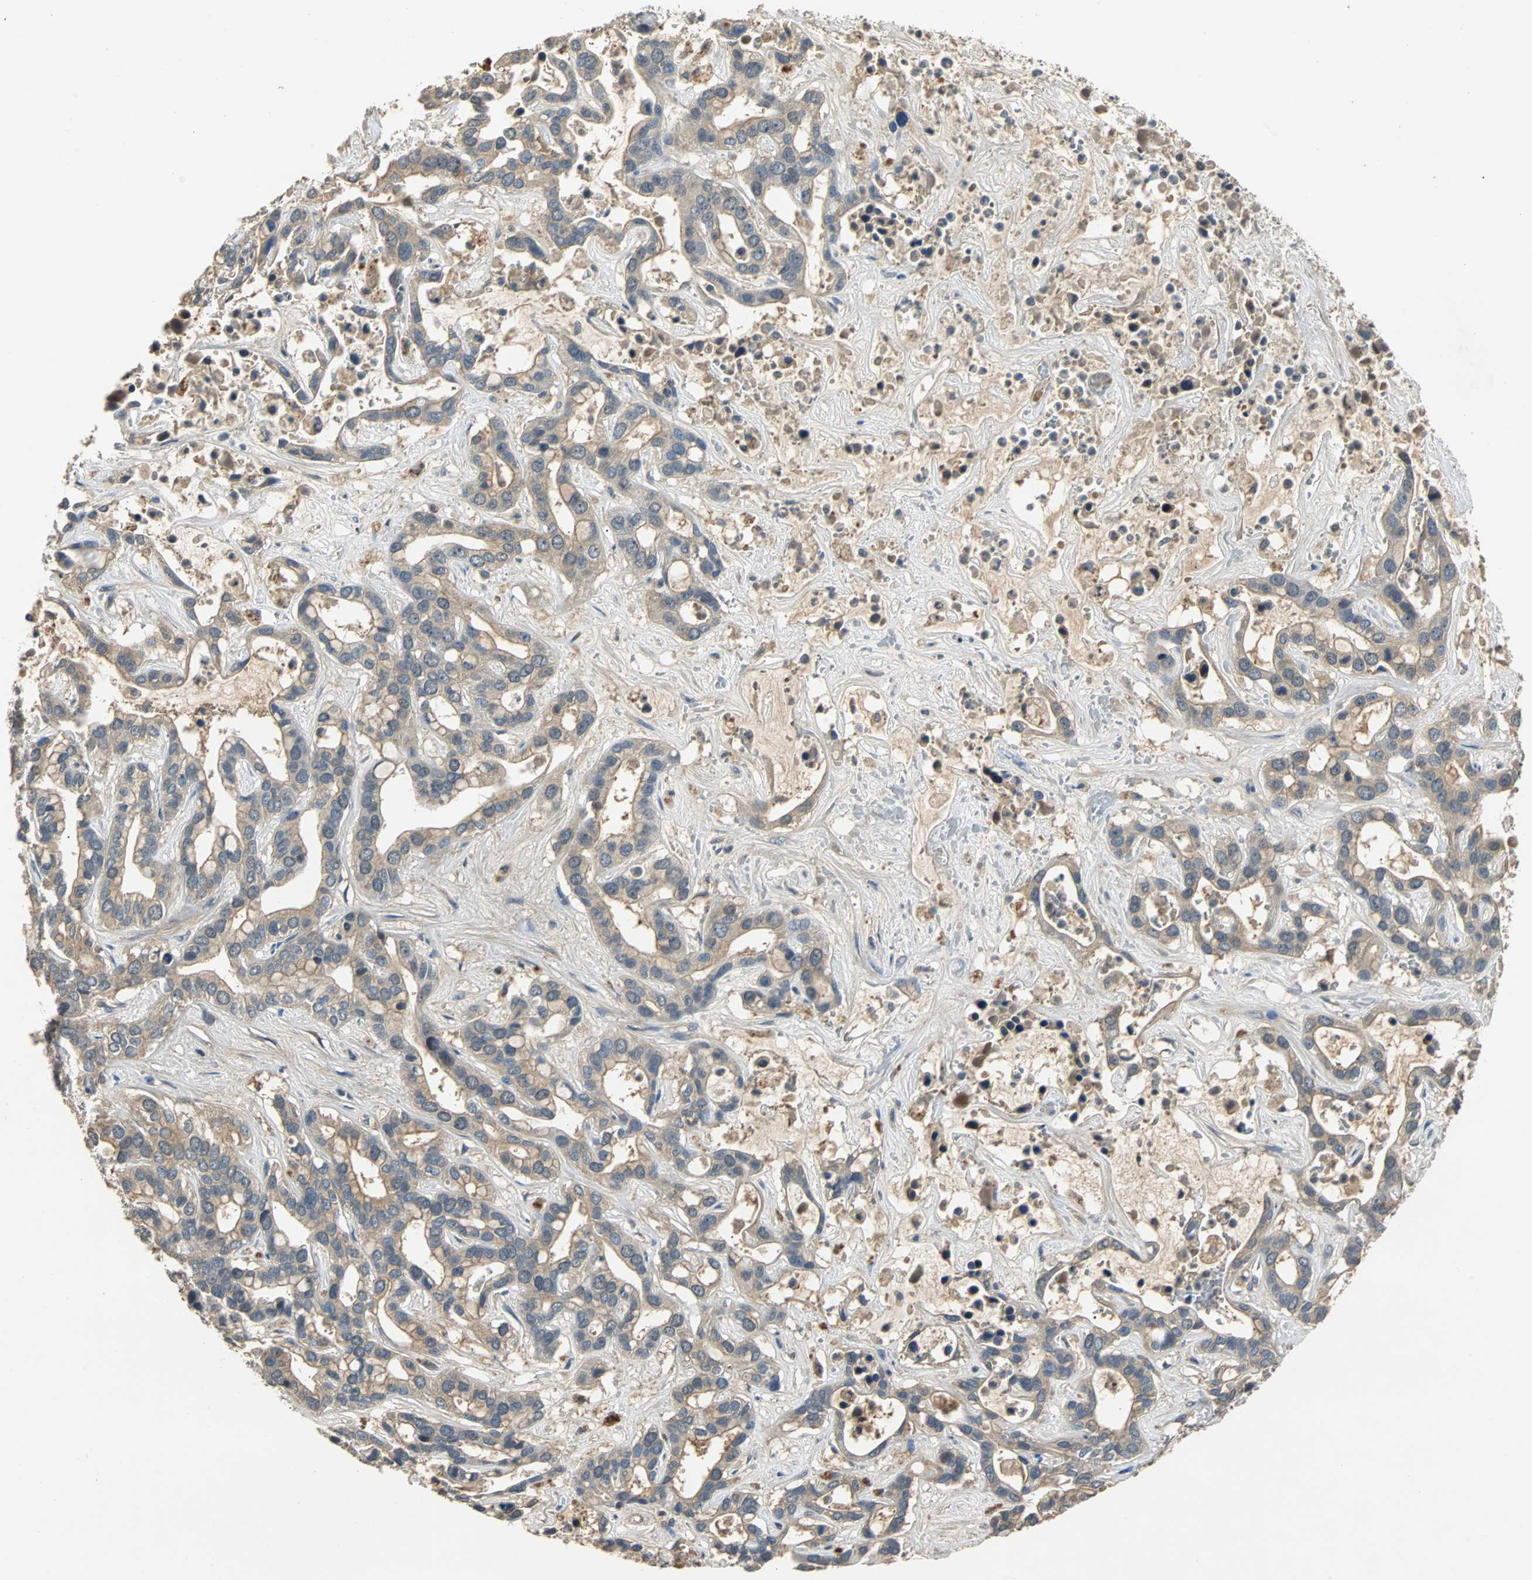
{"staining": {"intensity": "moderate", "quantity": "25%-75%", "location": "cytoplasmic/membranous"}, "tissue": "liver cancer", "cell_type": "Tumor cells", "image_type": "cancer", "snomed": [{"axis": "morphology", "description": "Cholangiocarcinoma"}, {"axis": "topography", "description": "Liver"}], "caption": "Immunohistochemical staining of liver cholangiocarcinoma exhibits moderate cytoplasmic/membranous protein expression in about 25%-75% of tumor cells. Immunohistochemistry stains the protein of interest in brown and the nuclei are stained blue.", "gene": "ABHD2", "patient": {"sex": "female", "age": 65}}